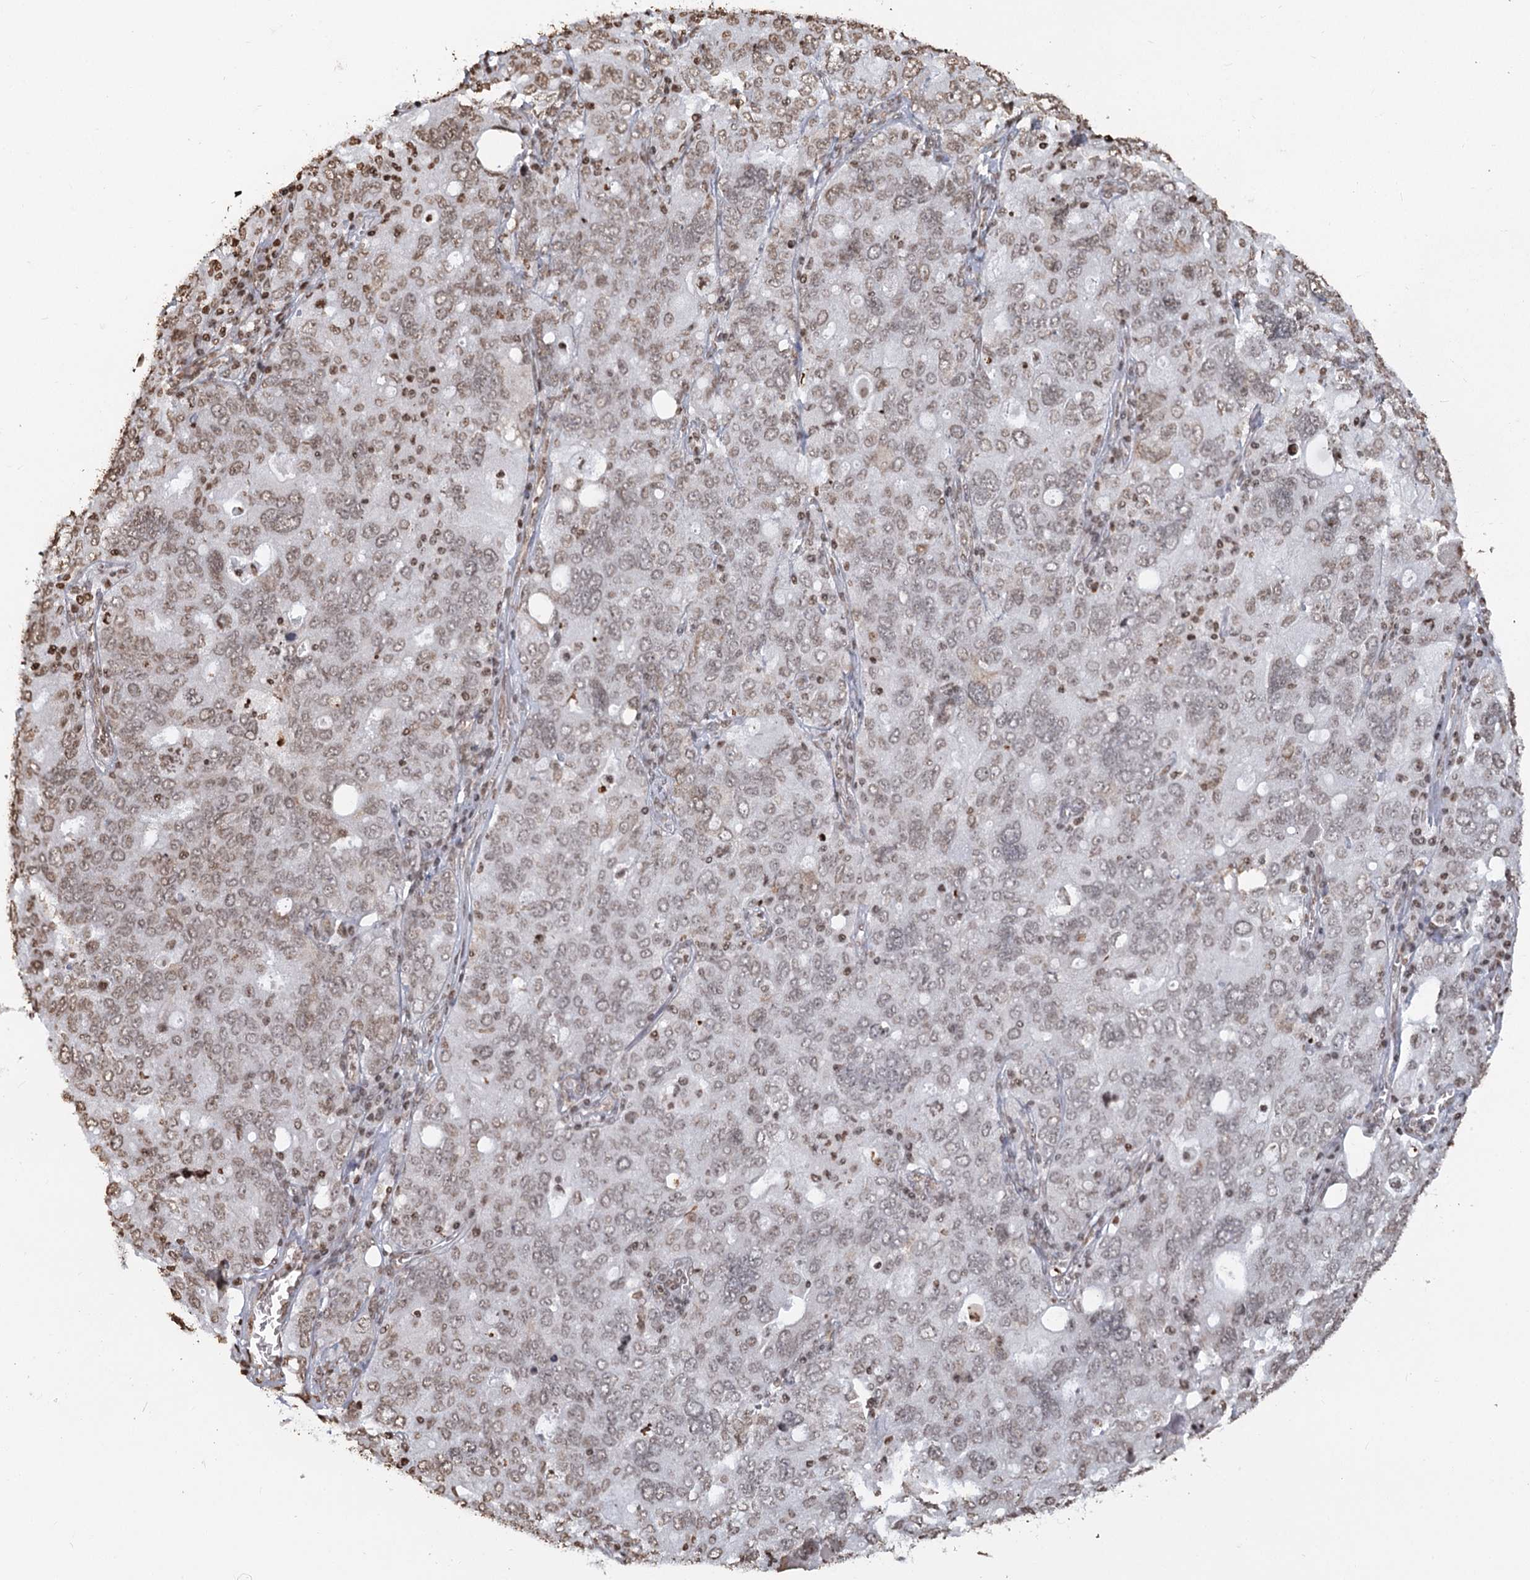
{"staining": {"intensity": "weak", "quantity": "25%-75%", "location": "nuclear"}, "tissue": "ovarian cancer", "cell_type": "Tumor cells", "image_type": "cancer", "snomed": [{"axis": "morphology", "description": "Carcinoma, endometroid"}, {"axis": "topography", "description": "Ovary"}], "caption": "Brown immunohistochemical staining in ovarian cancer (endometroid carcinoma) exhibits weak nuclear staining in approximately 25%-75% of tumor cells.", "gene": "FAM13A", "patient": {"sex": "female", "age": 62}}